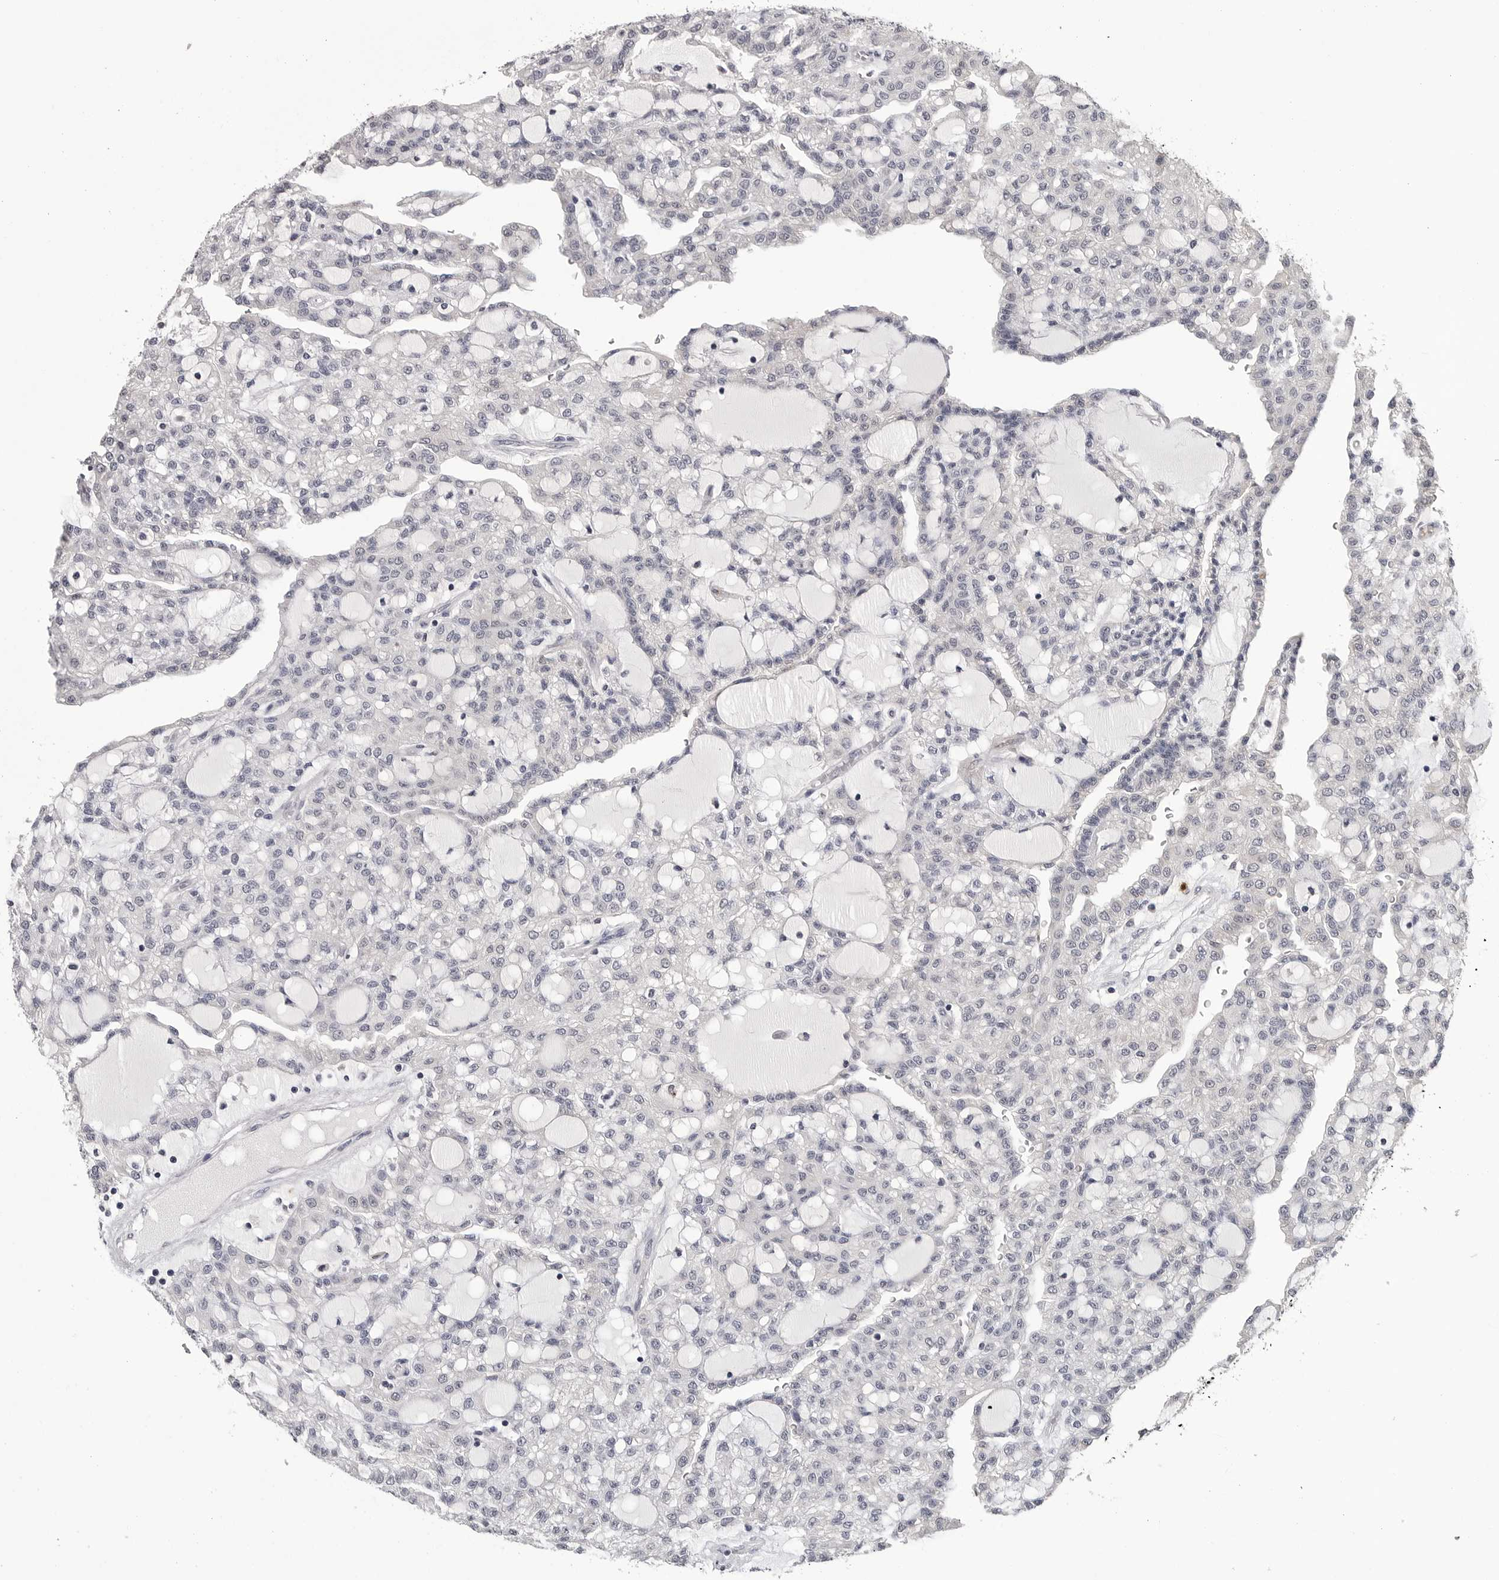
{"staining": {"intensity": "negative", "quantity": "none", "location": "none"}, "tissue": "renal cancer", "cell_type": "Tumor cells", "image_type": "cancer", "snomed": [{"axis": "morphology", "description": "Adenocarcinoma, NOS"}, {"axis": "topography", "description": "Kidney"}], "caption": "DAB (3,3'-diaminobenzidine) immunohistochemical staining of renal adenocarcinoma displays no significant staining in tumor cells.", "gene": "TRMT13", "patient": {"sex": "male", "age": 63}}